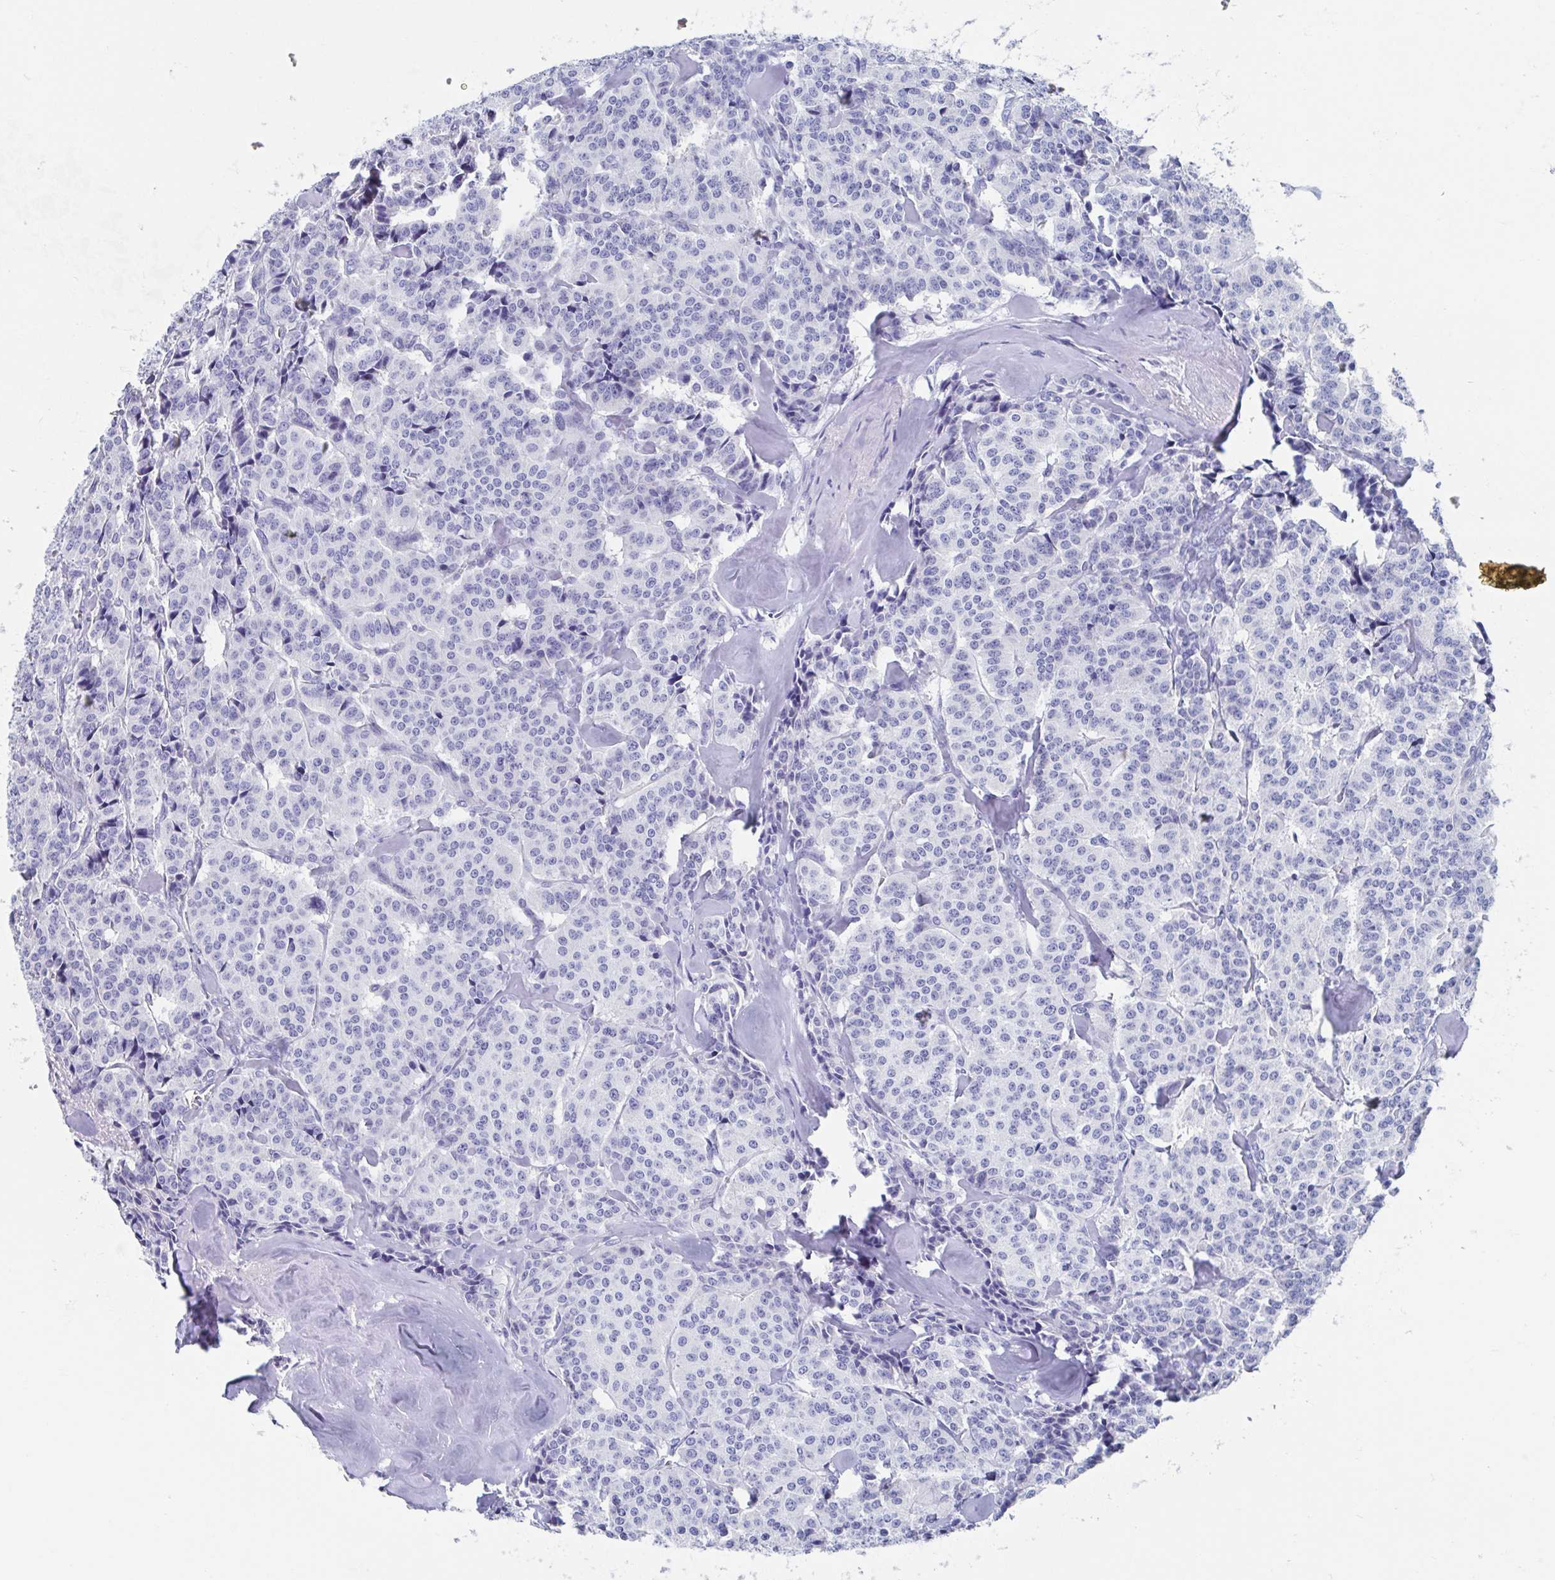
{"staining": {"intensity": "negative", "quantity": "none", "location": "none"}, "tissue": "carcinoid", "cell_type": "Tumor cells", "image_type": "cancer", "snomed": [{"axis": "morphology", "description": "Normal tissue, NOS"}, {"axis": "morphology", "description": "Carcinoid, malignant, NOS"}, {"axis": "topography", "description": "Lung"}], "caption": "The IHC histopathology image has no significant positivity in tumor cells of malignant carcinoid tissue. (DAB immunohistochemistry, high magnification).", "gene": "SHCBP1L", "patient": {"sex": "female", "age": 46}}